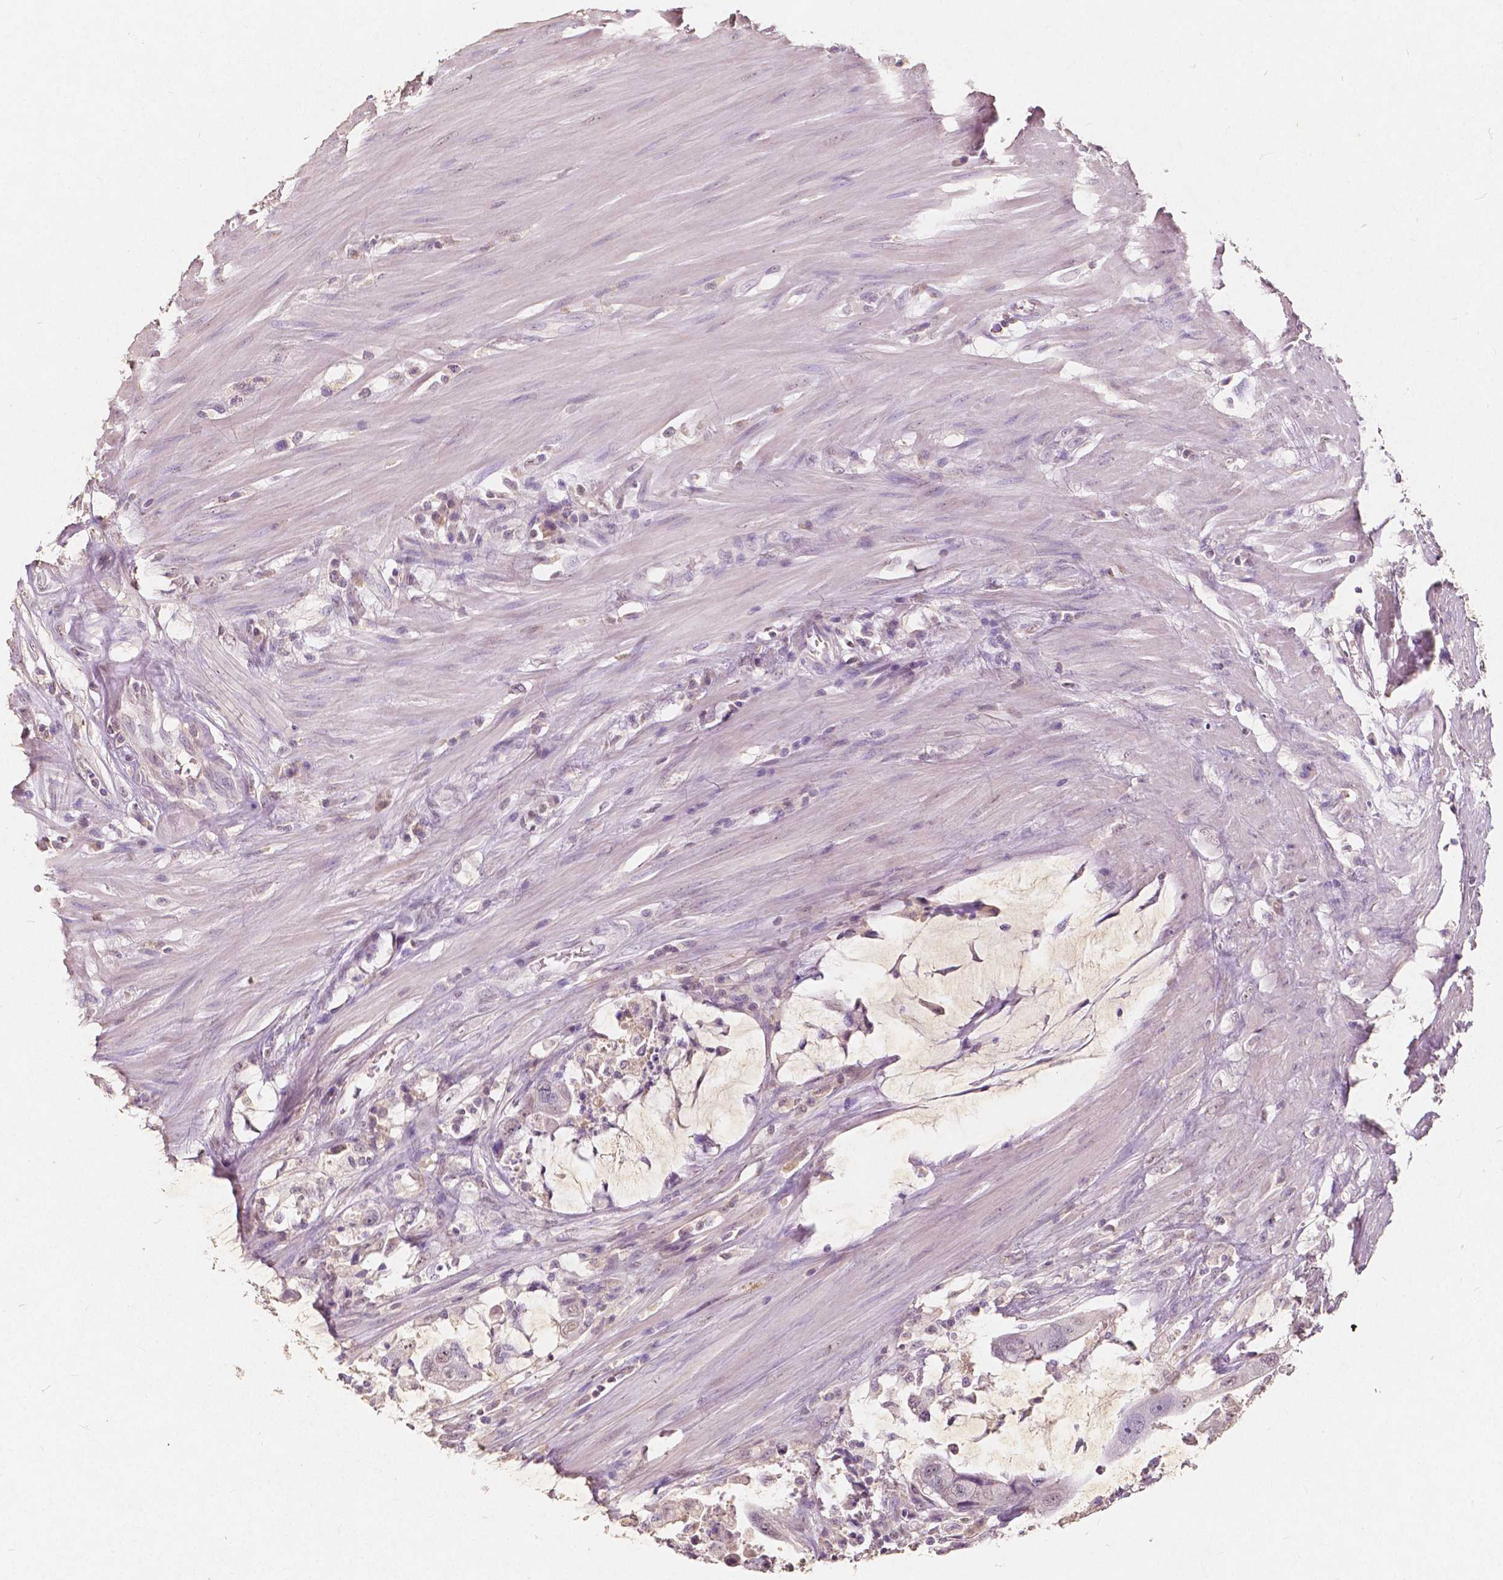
{"staining": {"intensity": "weak", "quantity": "25%-75%", "location": "nuclear"}, "tissue": "colorectal cancer", "cell_type": "Tumor cells", "image_type": "cancer", "snomed": [{"axis": "morphology", "description": "Adenocarcinoma, NOS"}, {"axis": "topography", "description": "Colon"}], "caption": "Weak nuclear protein expression is appreciated in about 25%-75% of tumor cells in adenocarcinoma (colorectal).", "gene": "SOX15", "patient": {"sex": "male", "age": 57}}